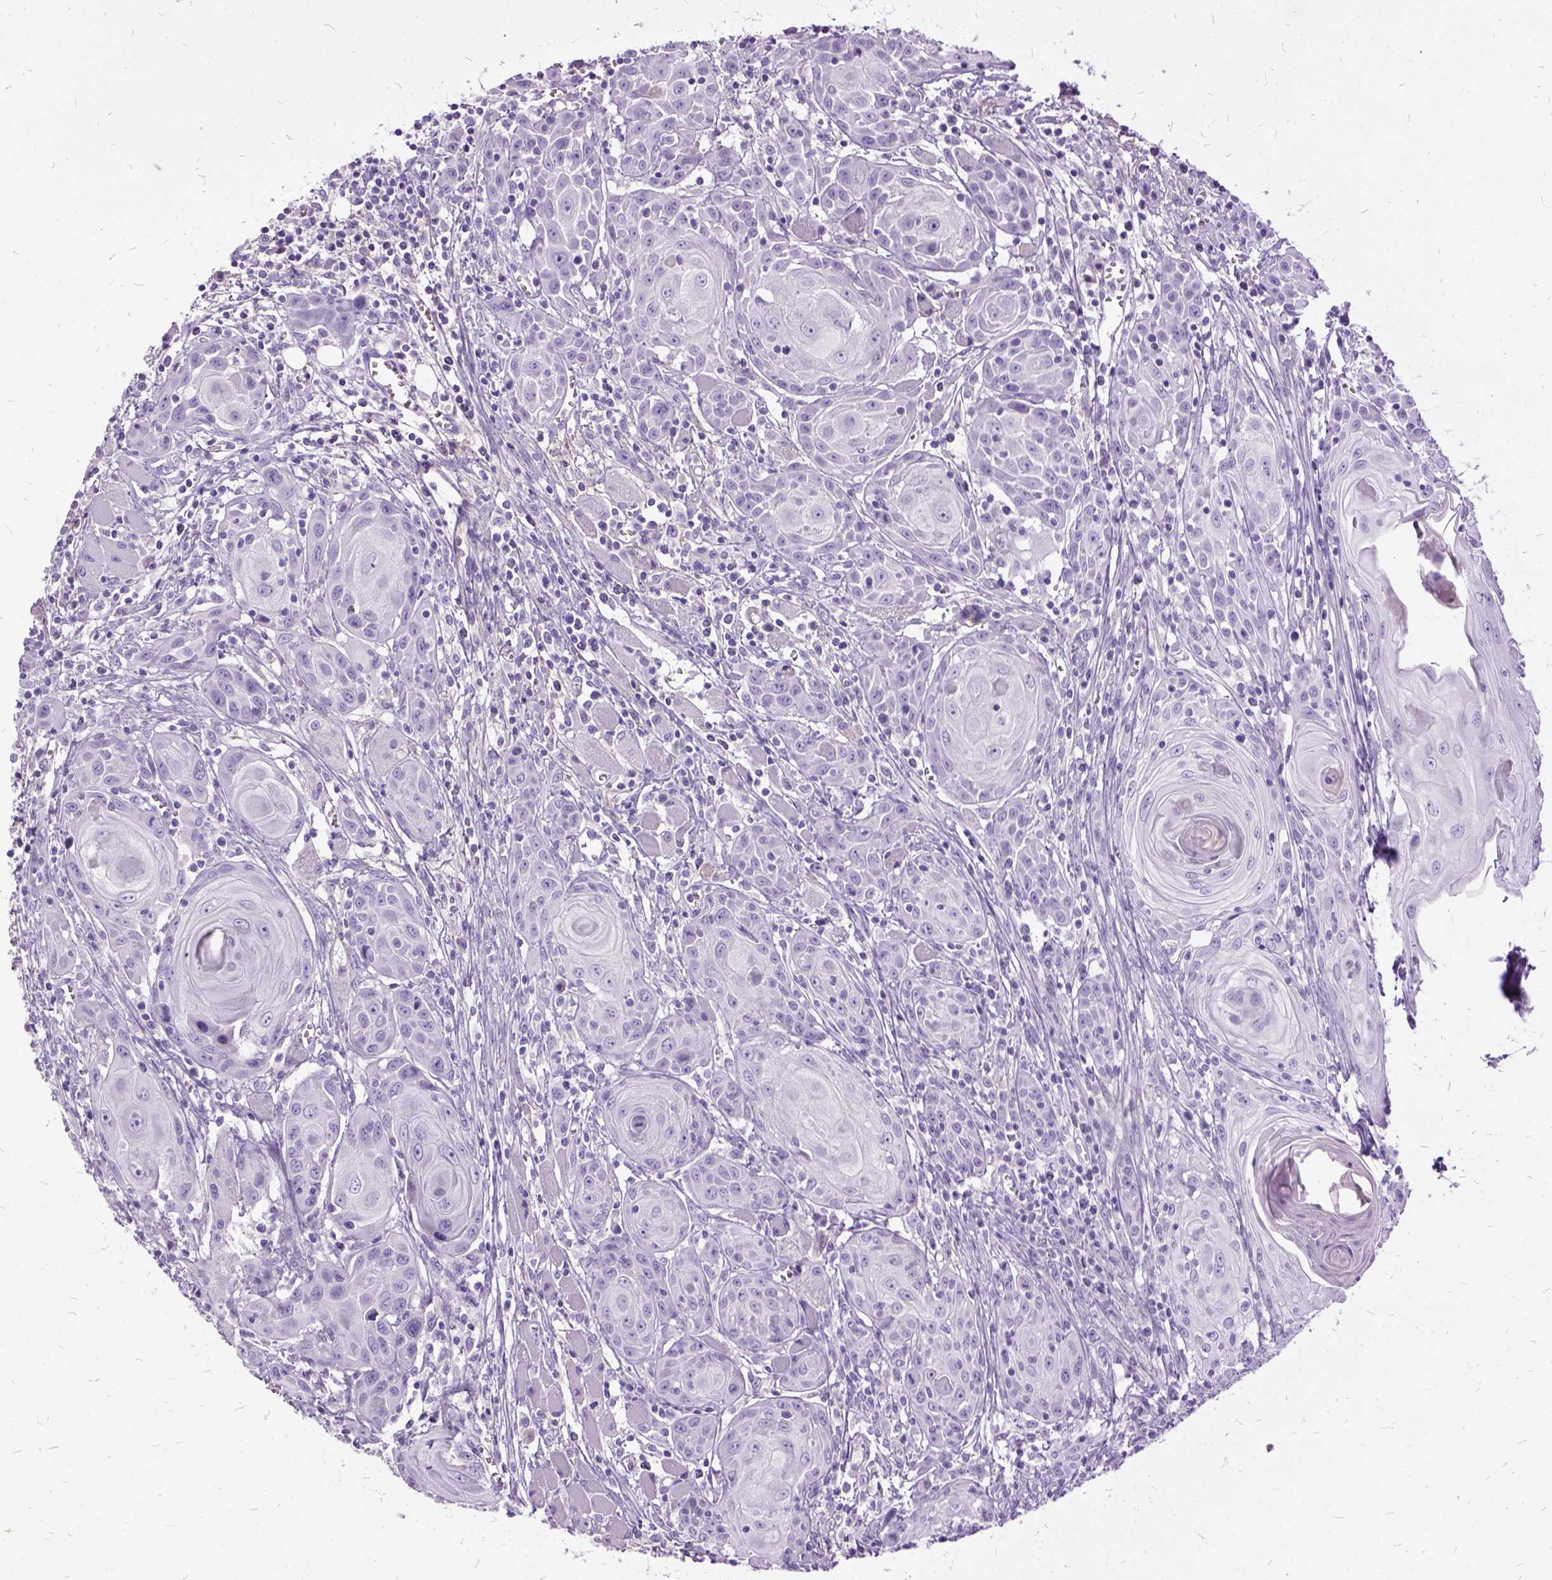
{"staining": {"intensity": "negative", "quantity": "none", "location": "none"}, "tissue": "head and neck cancer", "cell_type": "Tumor cells", "image_type": "cancer", "snomed": [{"axis": "morphology", "description": "Squamous cell carcinoma, NOS"}, {"axis": "topography", "description": "Head-Neck"}], "caption": "Squamous cell carcinoma (head and neck) stained for a protein using IHC reveals no expression tumor cells.", "gene": "MME", "patient": {"sex": "female", "age": 80}}